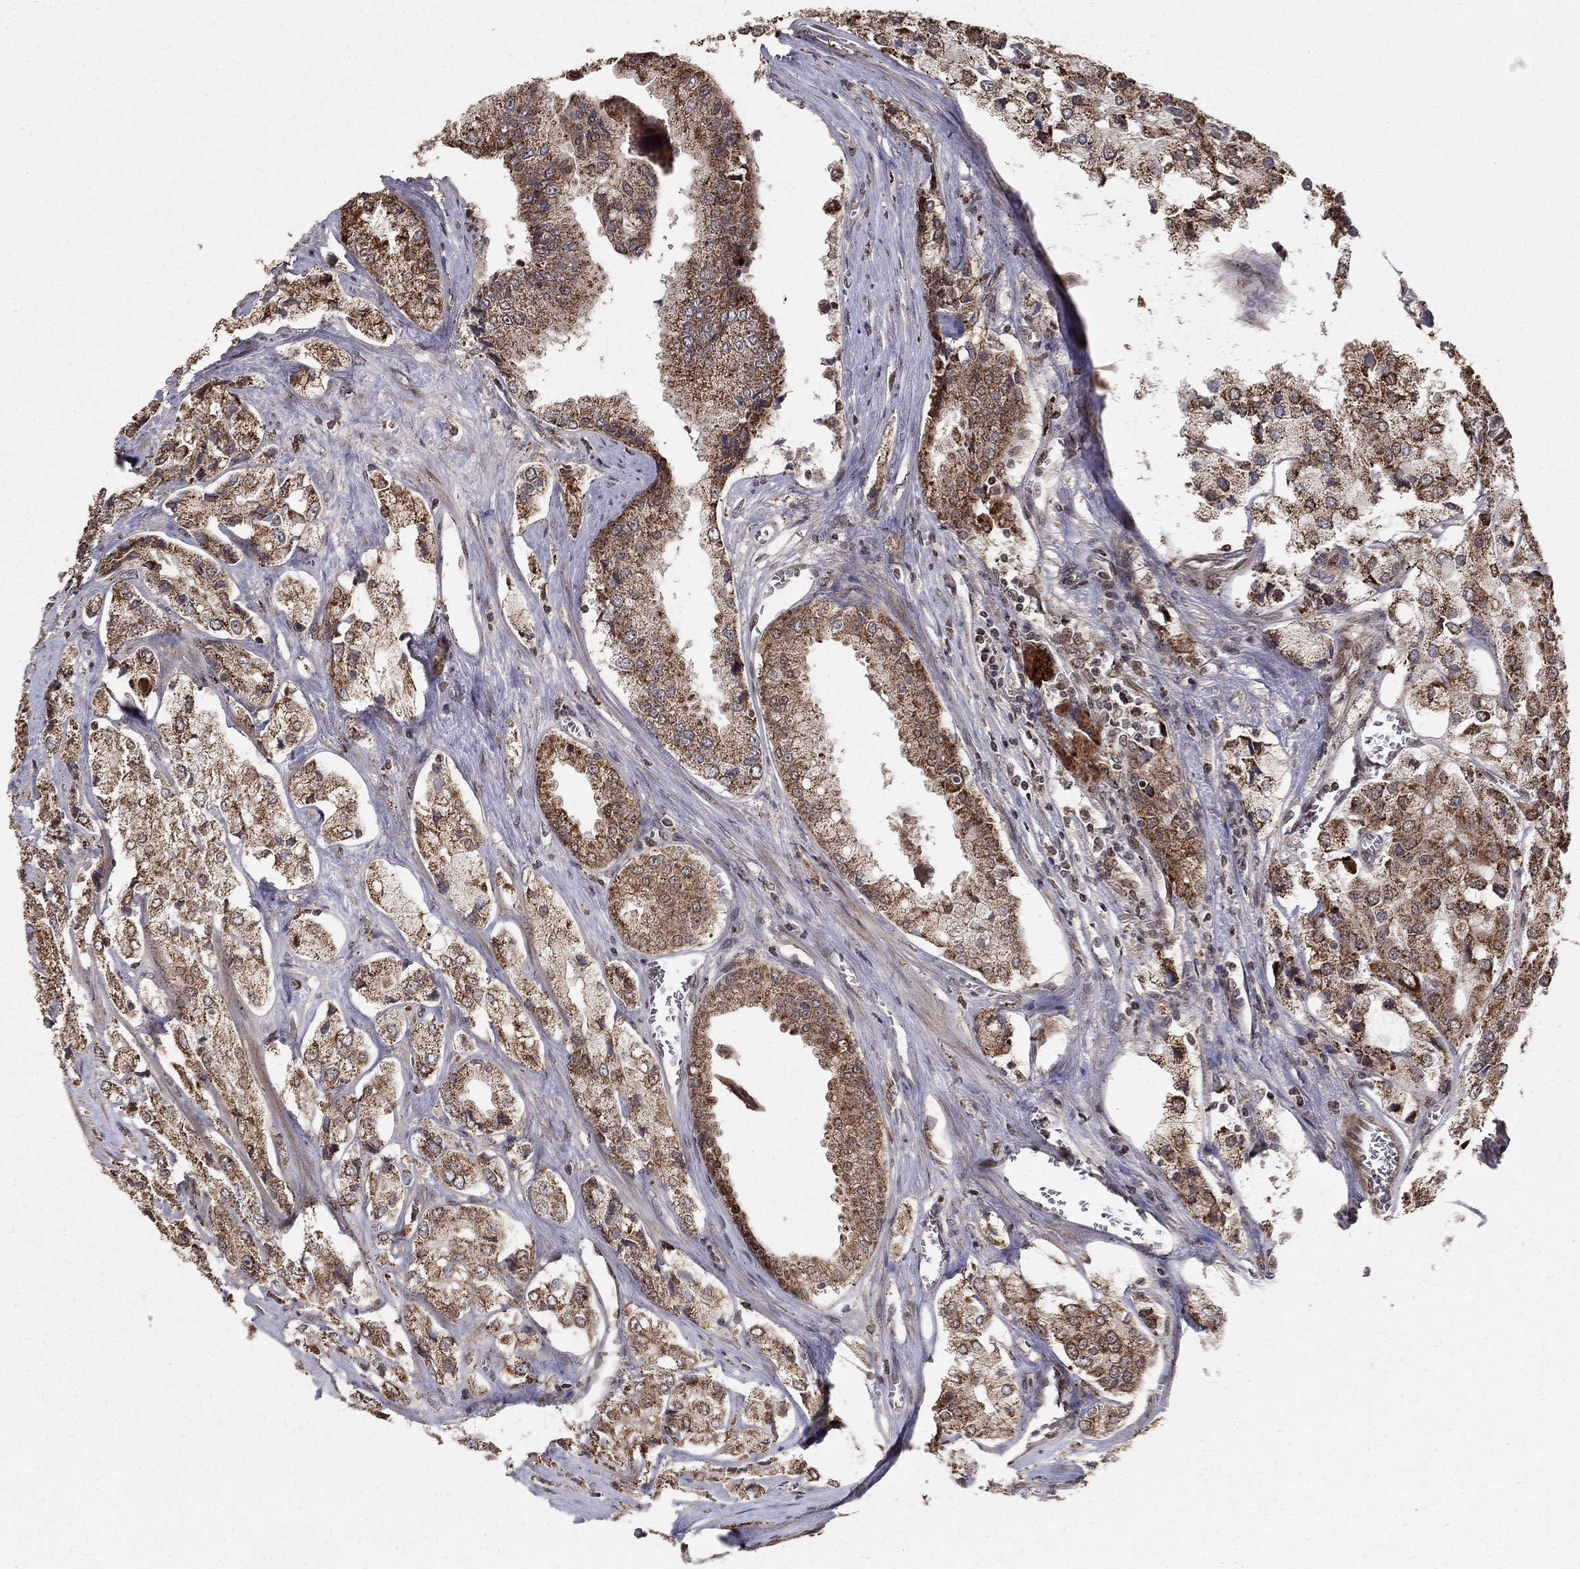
{"staining": {"intensity": "strong", "quantity": "25%-75%", "location": "cytoplasmic/membranous"}, "tissue": "prostate cancer", "cell_type": "Tumor cells", "image_type": "cancer", "snomed": [{"axis": "morphology", "description": "Adenocarcinoma, NOS"}, {"axis": "topography", "description": "Prostate and seminal vesicle, NOS"}, {"axis": "topography", "description": "Prostate"}], "caption": "Tumor cells exhibit strong cytoplasmic/membranous positivity in about 25%-75% of cells in prostate cancer.", "gene": "ACOT13", "patient": {"sex": "male", "age": 67}}